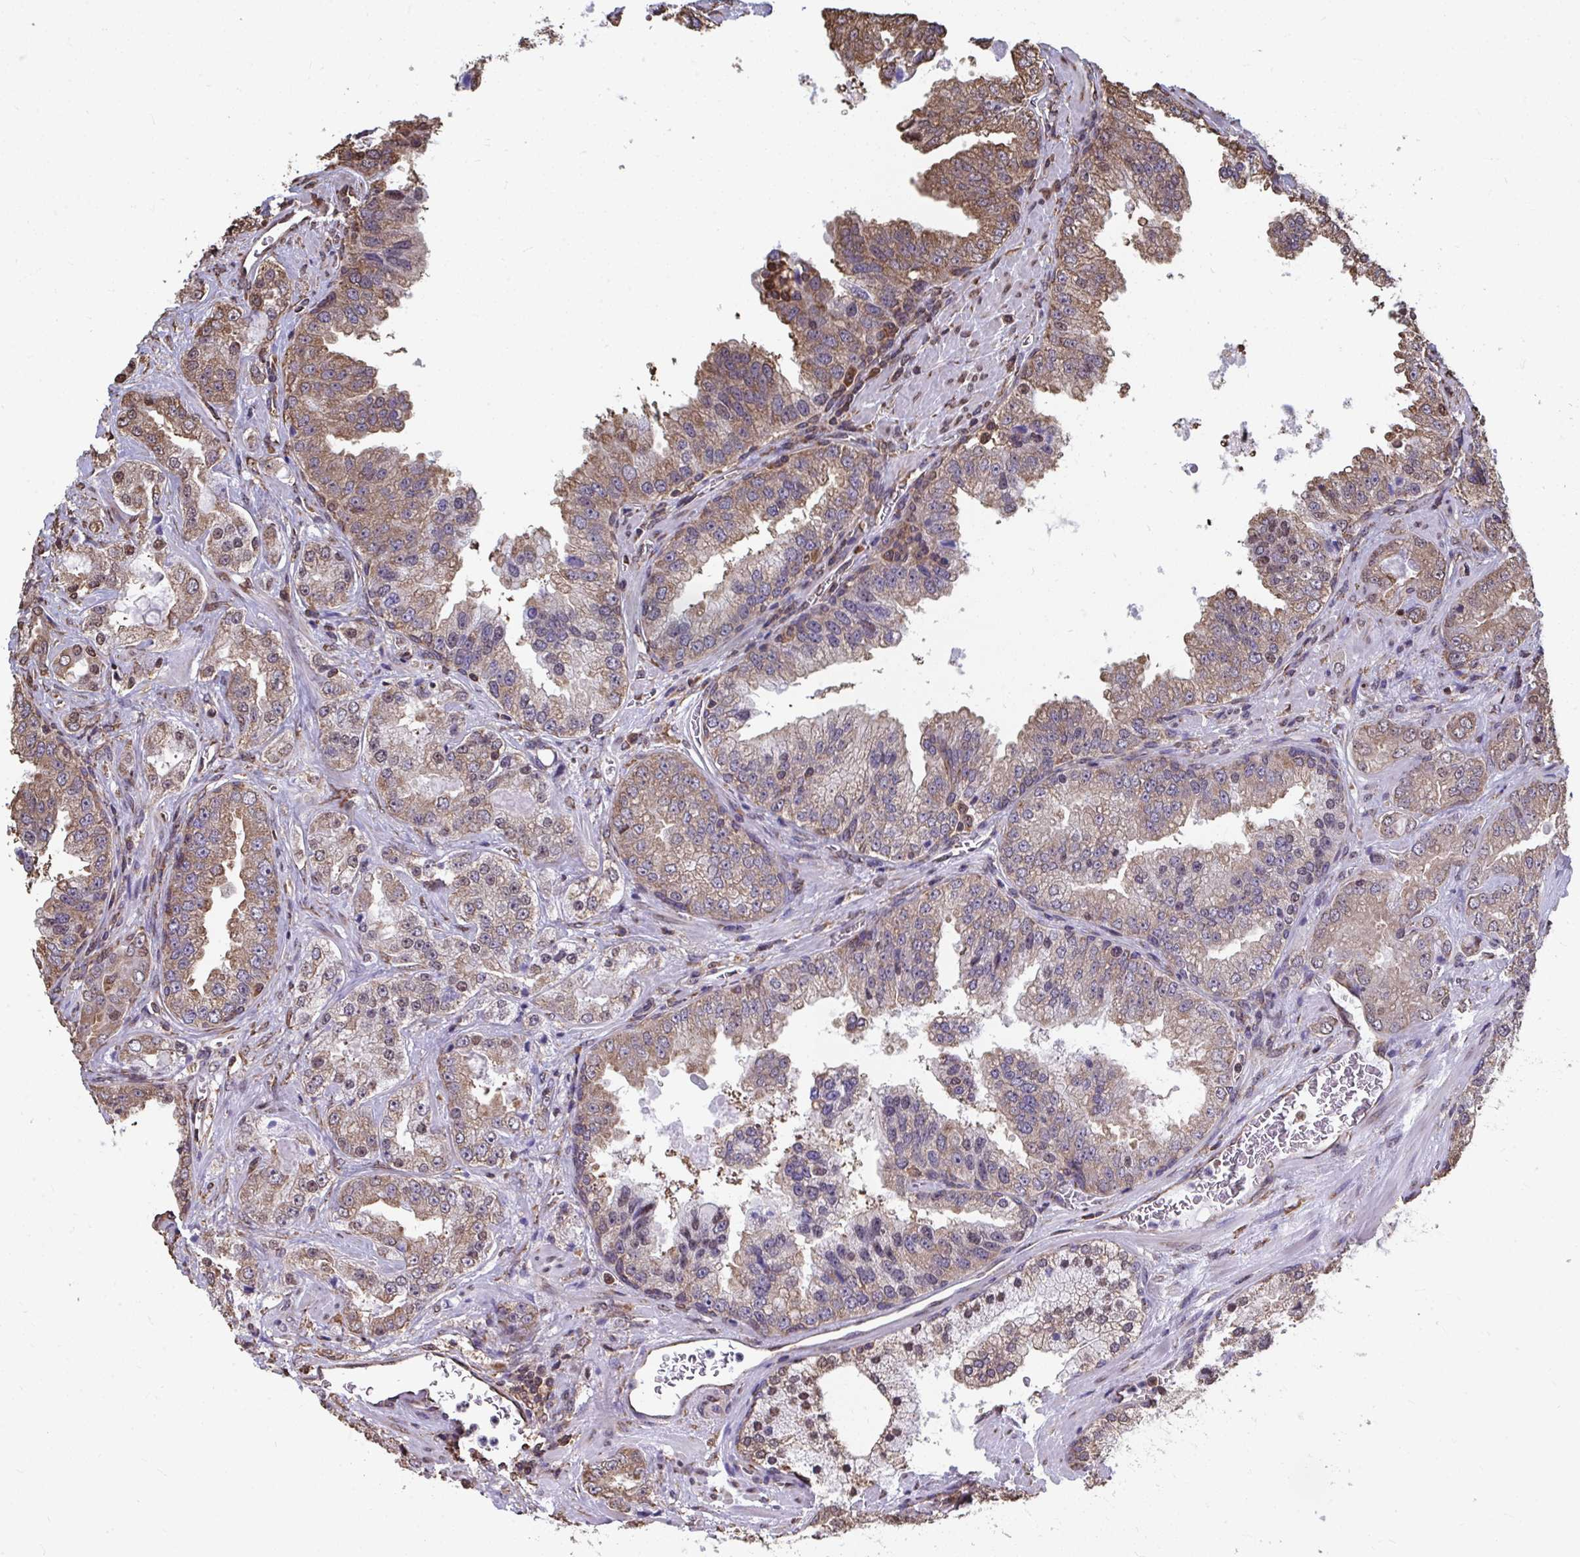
{"staining": {"intensity": "moderate", "quantity": ">75%", "location": "cytoplasmic/membranous"}, "tissue": "prostate cancer", "cell_type": "Tumor cells", "image_type": "cancer", "snomed": [{"axis": "morphology", "description": "Adenocarcinoma, High grade"}, {"axis": "topography", "description": "Prostate"}], "caption": "Tumor cells show moderate cytoplasmic/membranous expression in about >75% of cells in prostate cancer.", "gene": "SYNCRIP", "patient": {"sex": "male", "age": 67}}